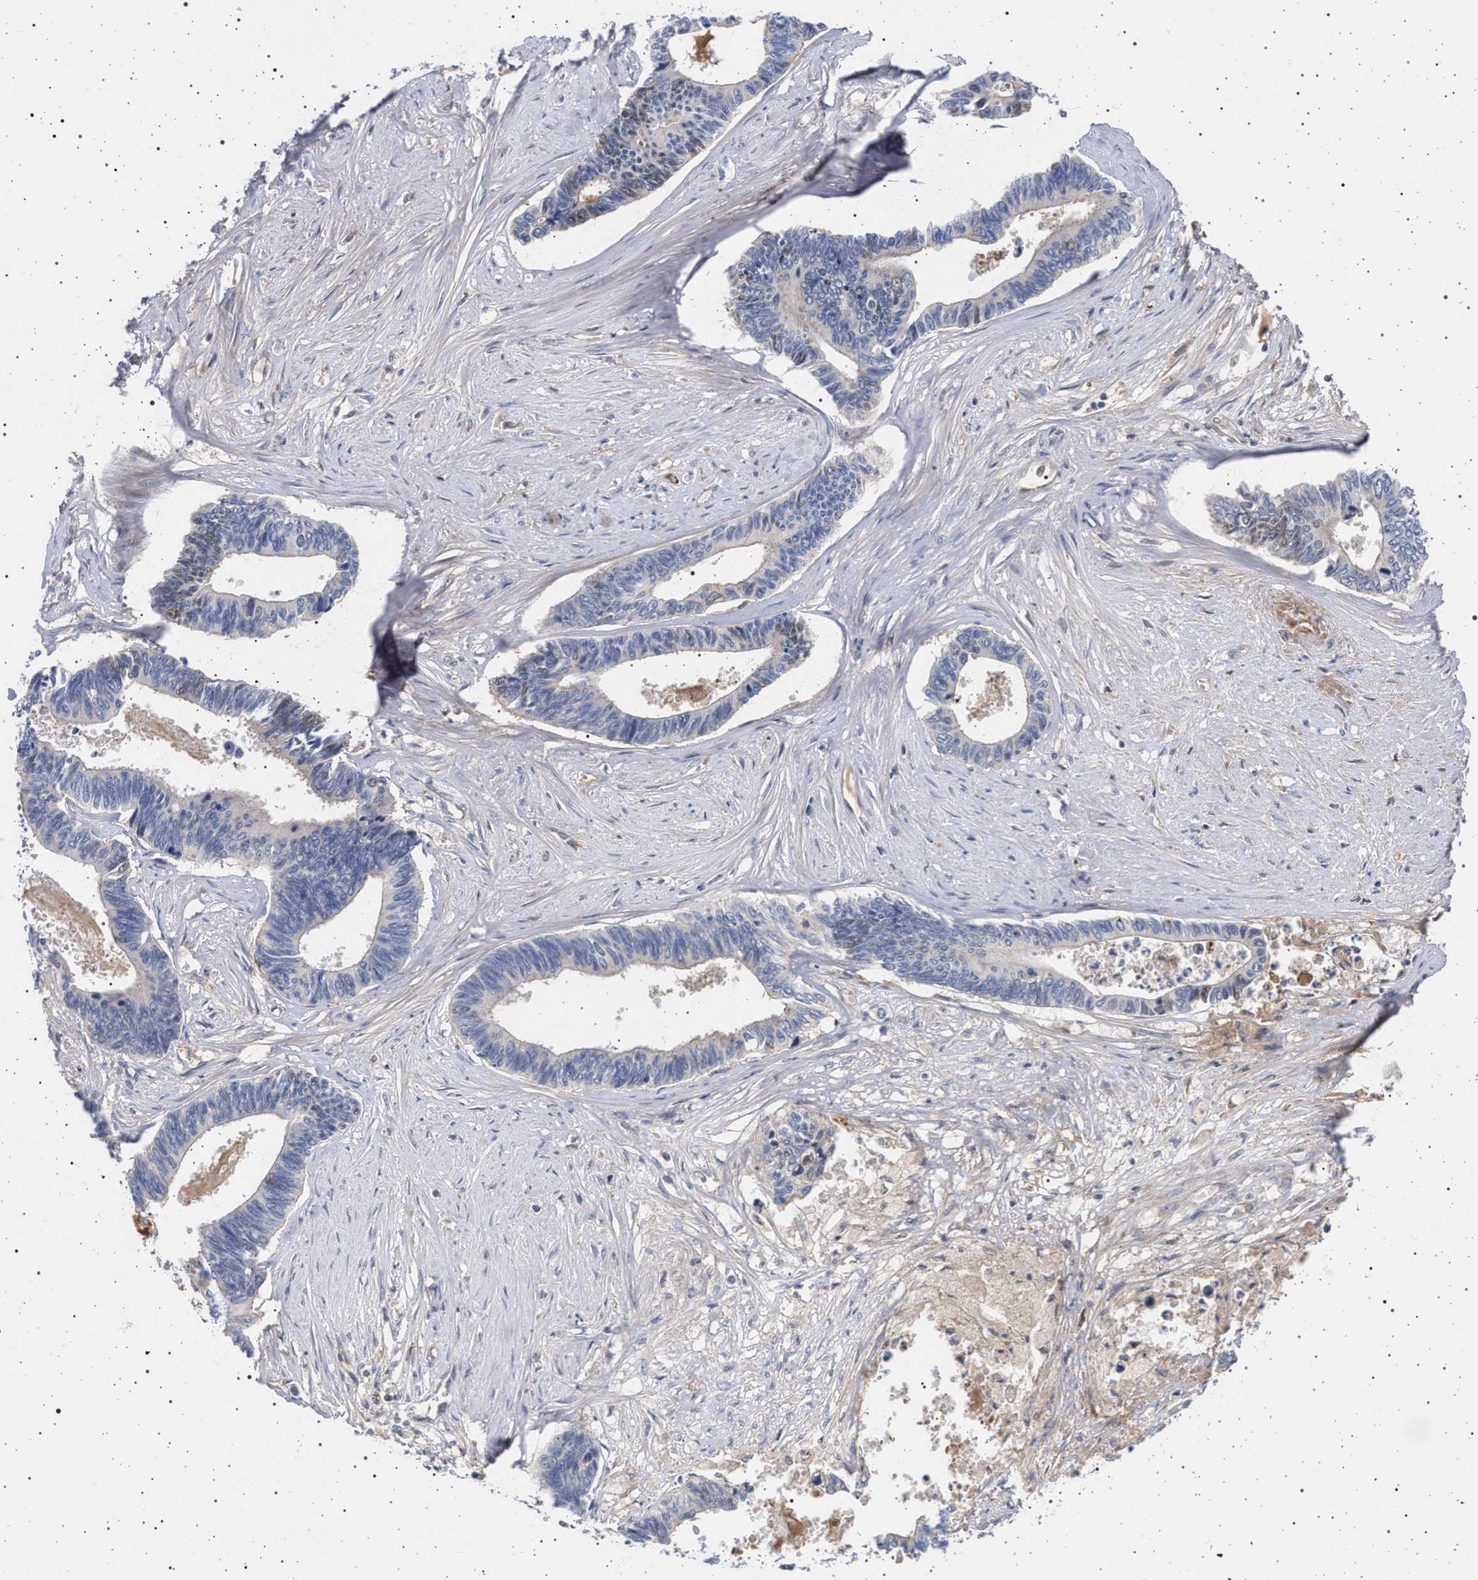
{"staining": {"intensity": "negative", "quantity": "none", "location": "none"}, "tissue": "pancreatic cancer", "cell_type": "Tumor cells", "image_type": "cancer", "snomed": [{"axis": "morphology", "description": "Adenocarcinoma, NOS"}, {"axis": "topography", "description": "Pancreas"}], "caption": "A photomicrograph of human pancreatic cancer (adenocarcinoma) is negative for staining in tumor cells. Brightfield microscopy of immunohistochemistry (IHC) stained with DAB (brown) and hematoxylin (blue), captured at high magnification.", "gene": "RBM48", "patient": {"sex": "female", "age": 70}}